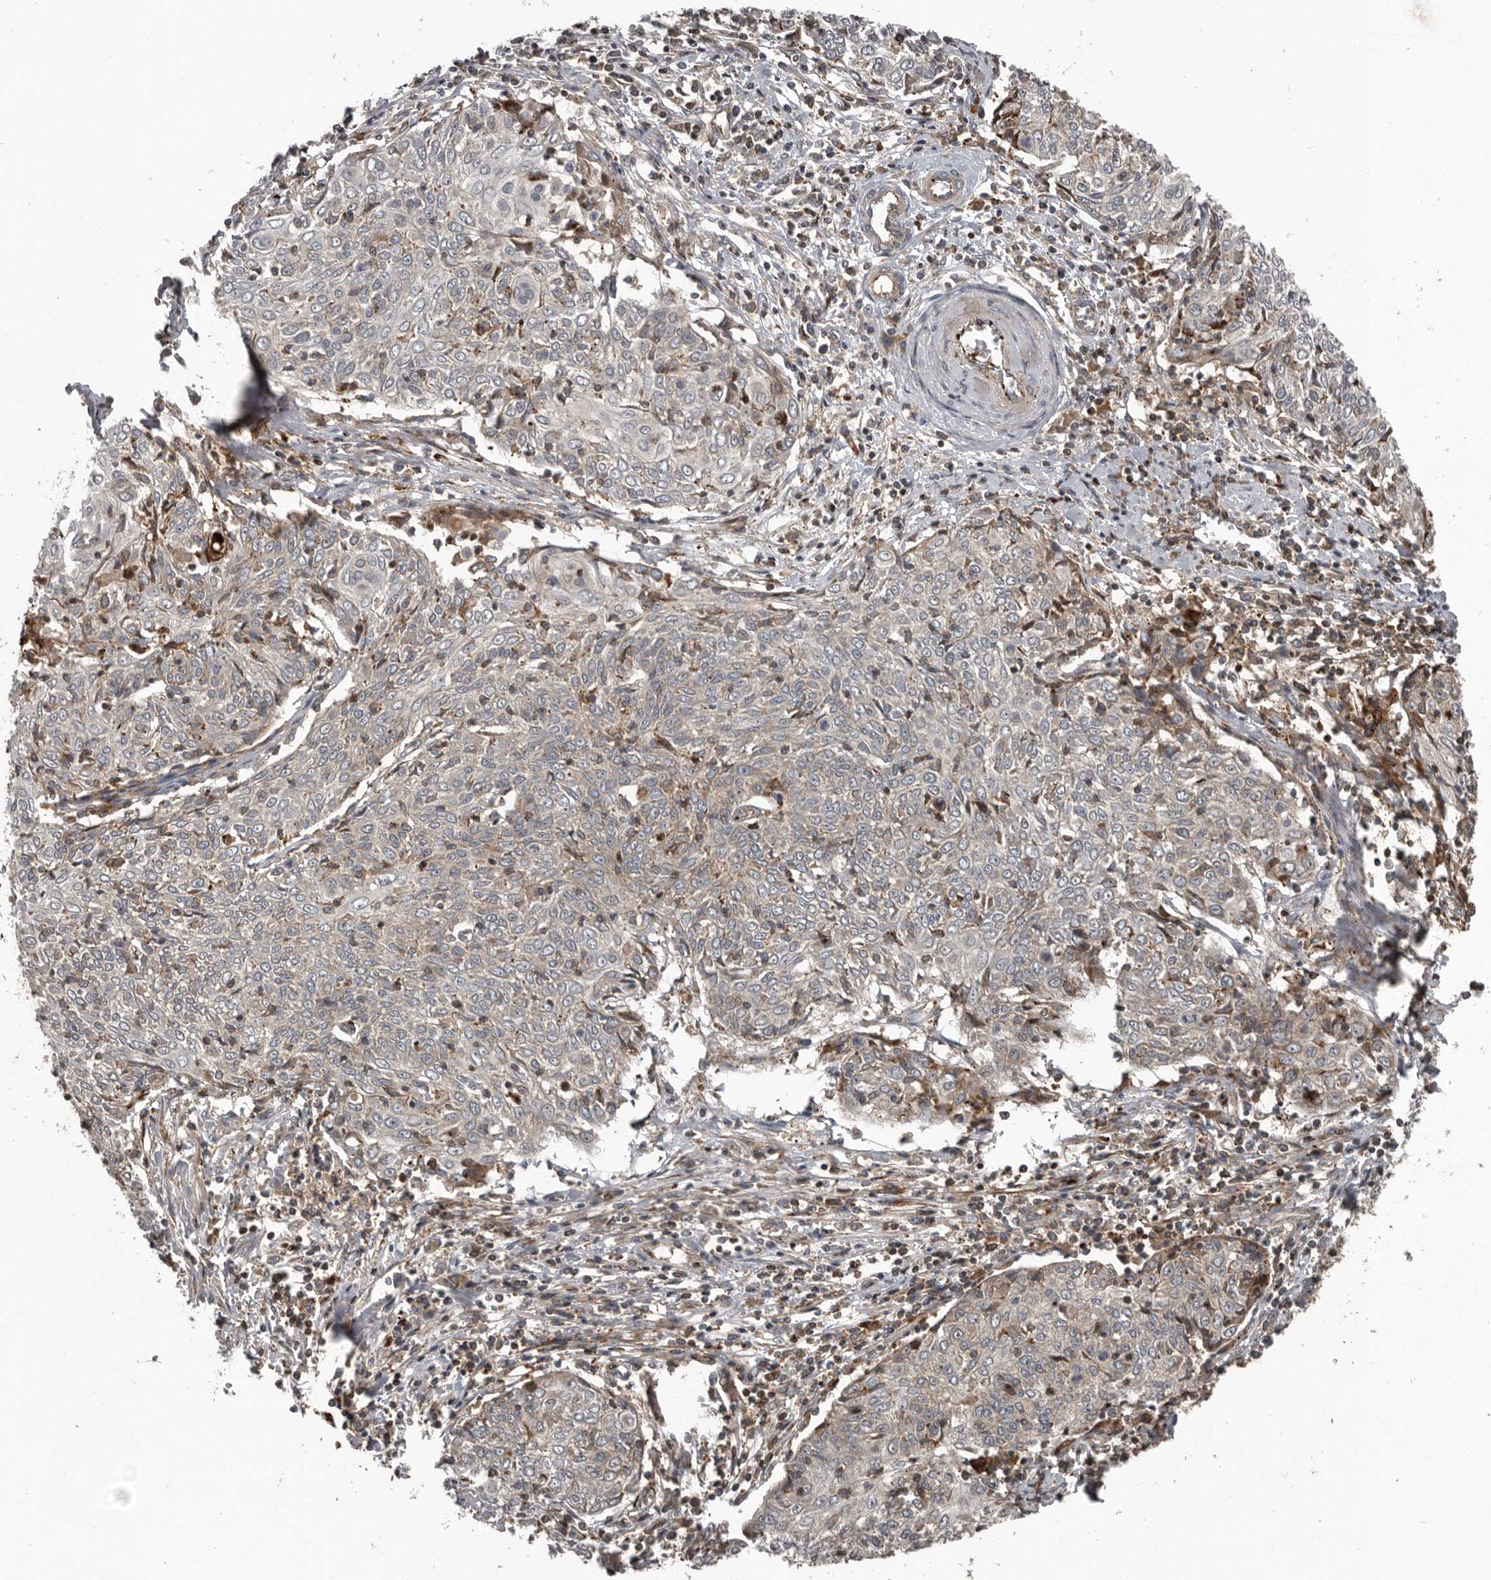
{"staining": {"intensity": "weak", "quantity": "25%-75%", "location": "cytoplasmic/membranous"}, "tissue": "cervical cancer", "cell_type": "Tumor cells", "image_type": "cancer", "snomed": [{"axis": "morphology", "description": "Squamous cell carcinoma, NOS"}, {"axis": "topography", "description": "Cervix"}], "caption": "Cervical cancer stained for a protein (brown) displays weak cytoplasmic/membranous positive positivity in approximately 25%-75% of tumor cells.", "gene": "FBXO31", "patient": {"sex": "female", "age": 48}}